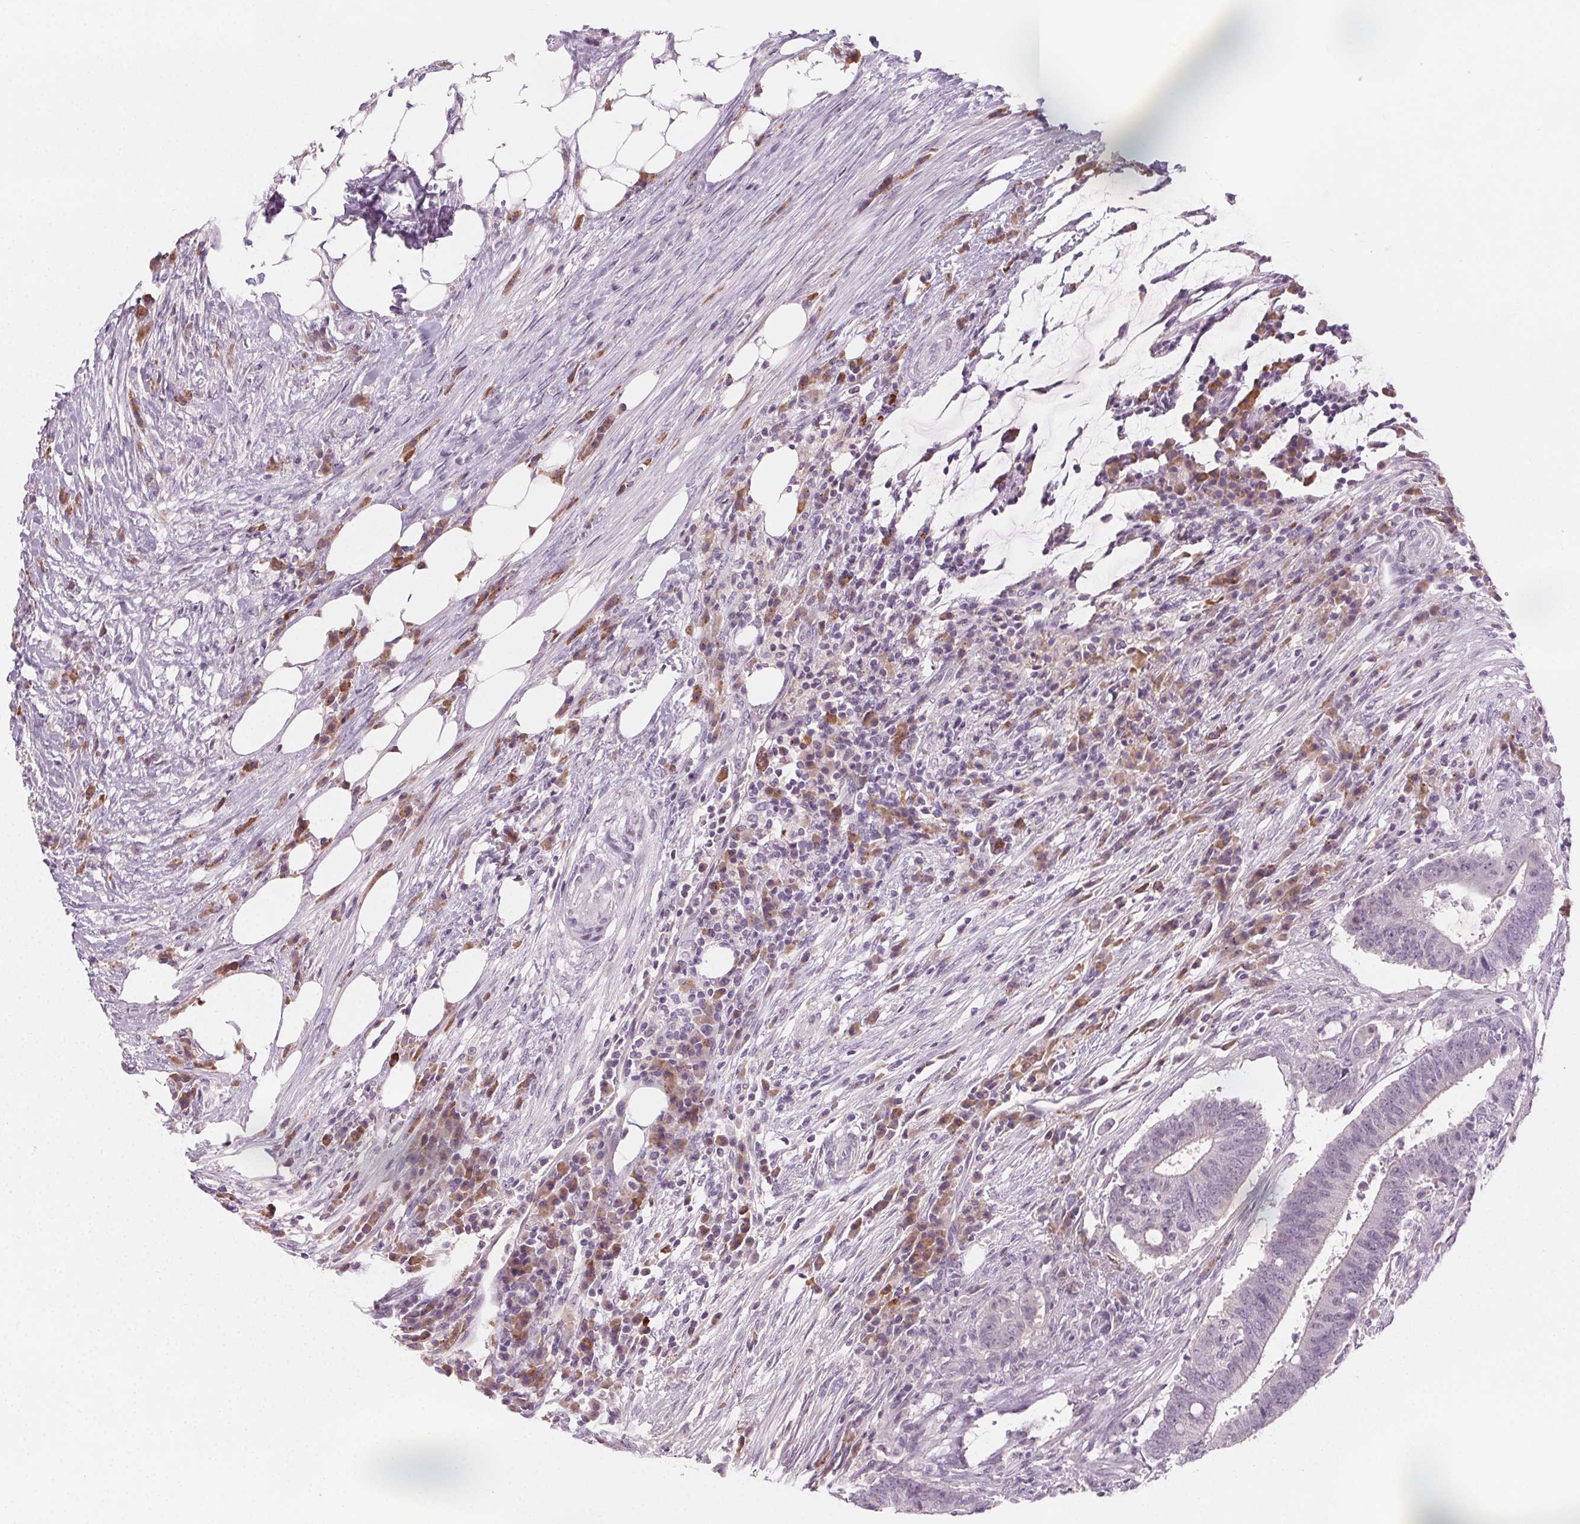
{"staining": {"intensity": "negative", "quantity": "none", "location": "none"}, "tissue": "colorectal cancer", "cell_type": "Tumor cells", "image_type": "cancer", "snomed": [{"axis": "morphology", "description": "Adenocarcinoma, NOS"}, {"axis": "topography", "description": "Colon"}], "caption": "Colorectal adenocarcinoma was stained to show a protein in brown. There is no significant staining in tumor cells.", "gene": "HSF5", "patient": {"sex": "female", "age": 43}}